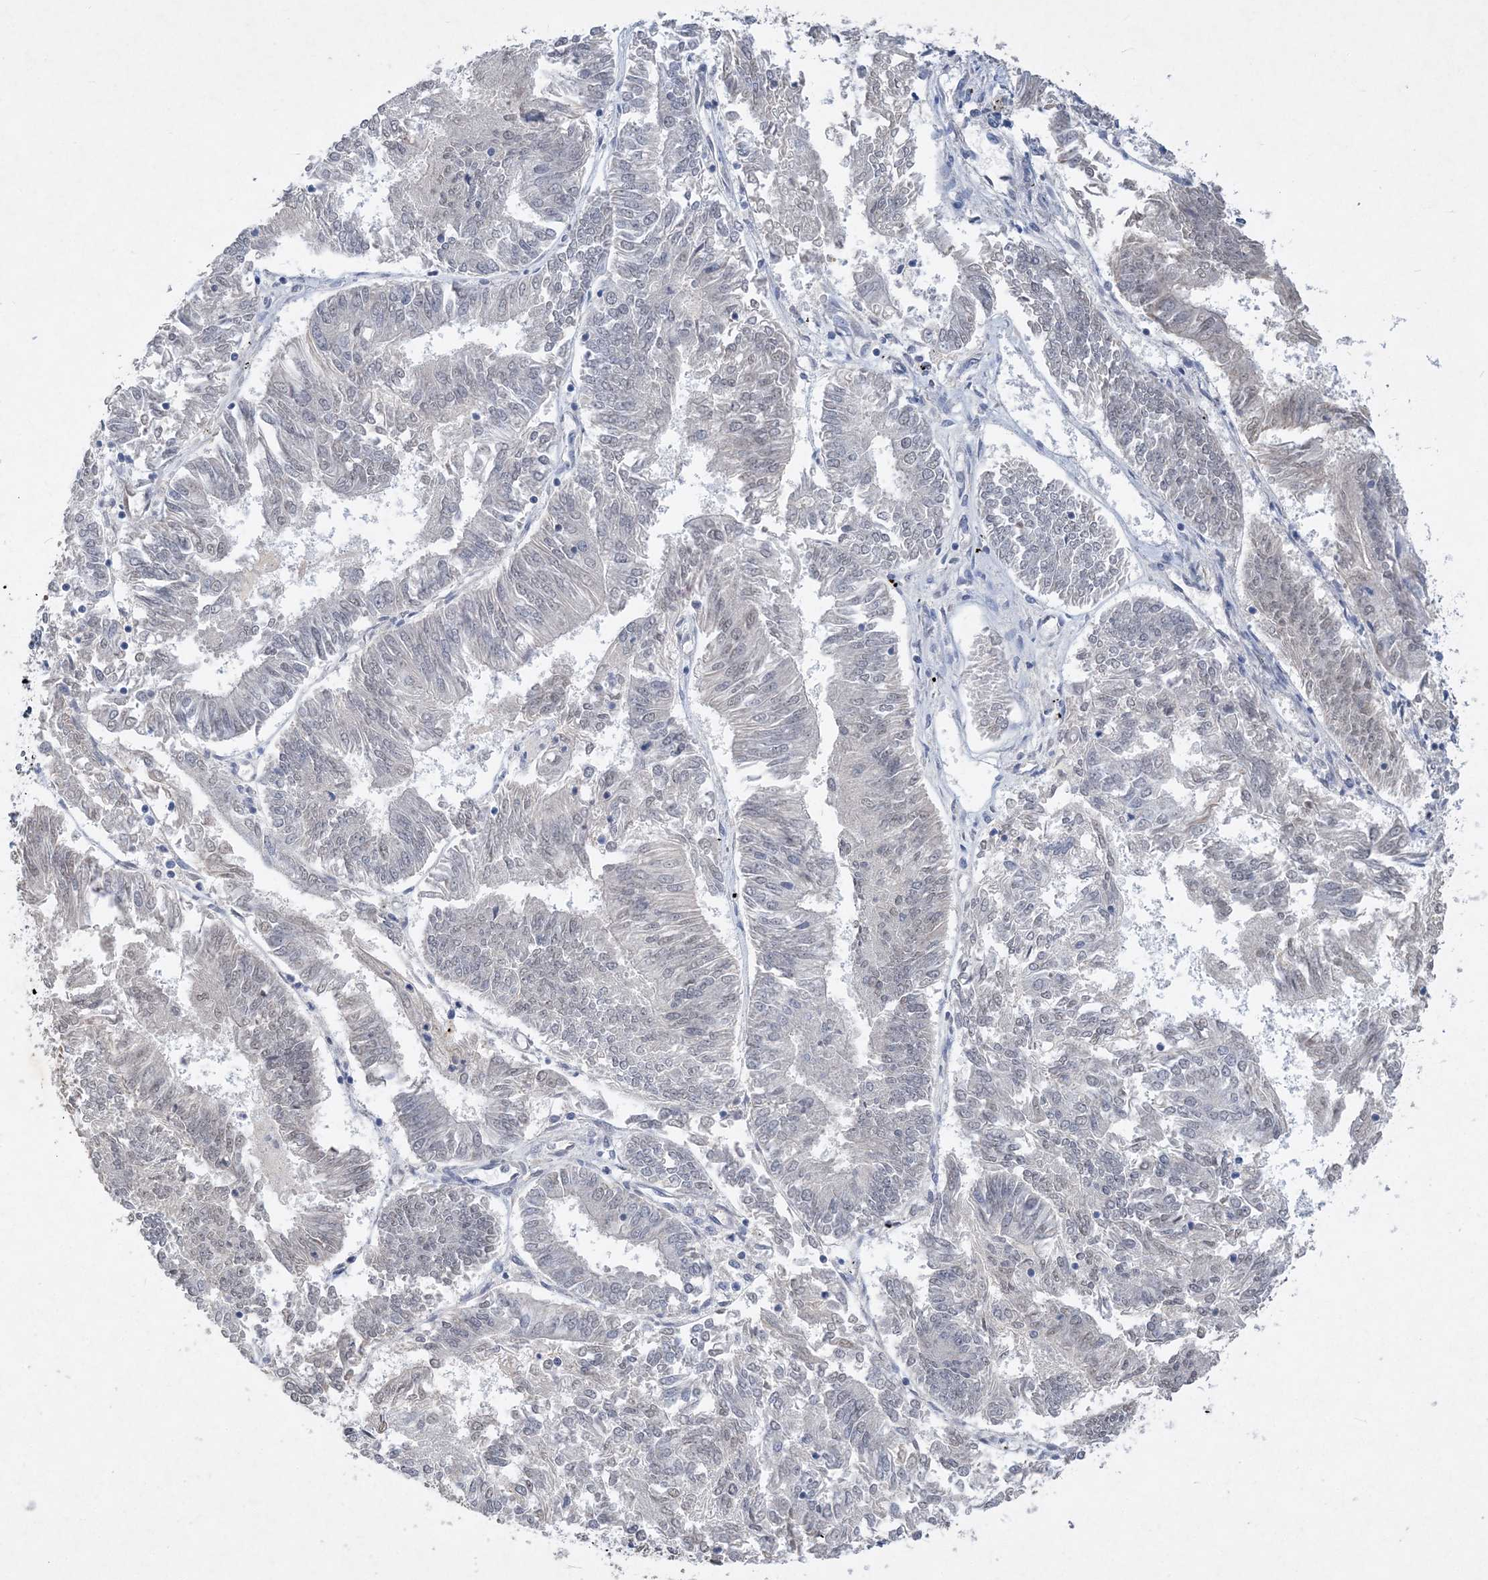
{"staining": {"intensity": "negative", "quantity": "none", "location": "none"}, "tissue": "endometrial cancer", "cell_type": "Tumor cells", "image_type": "cancer", "snomed": [{"axis": "morphology", "description": "Adenocarcinoma, NOS"}, {"axis": "topography", "description": "Endometrium"}], "caption": "Tumor cells are negative for brown protein staining in endometrial adenocarcinoma.", "gene": "C11orf58", "patient": {"sex": "female", "age": 58}}